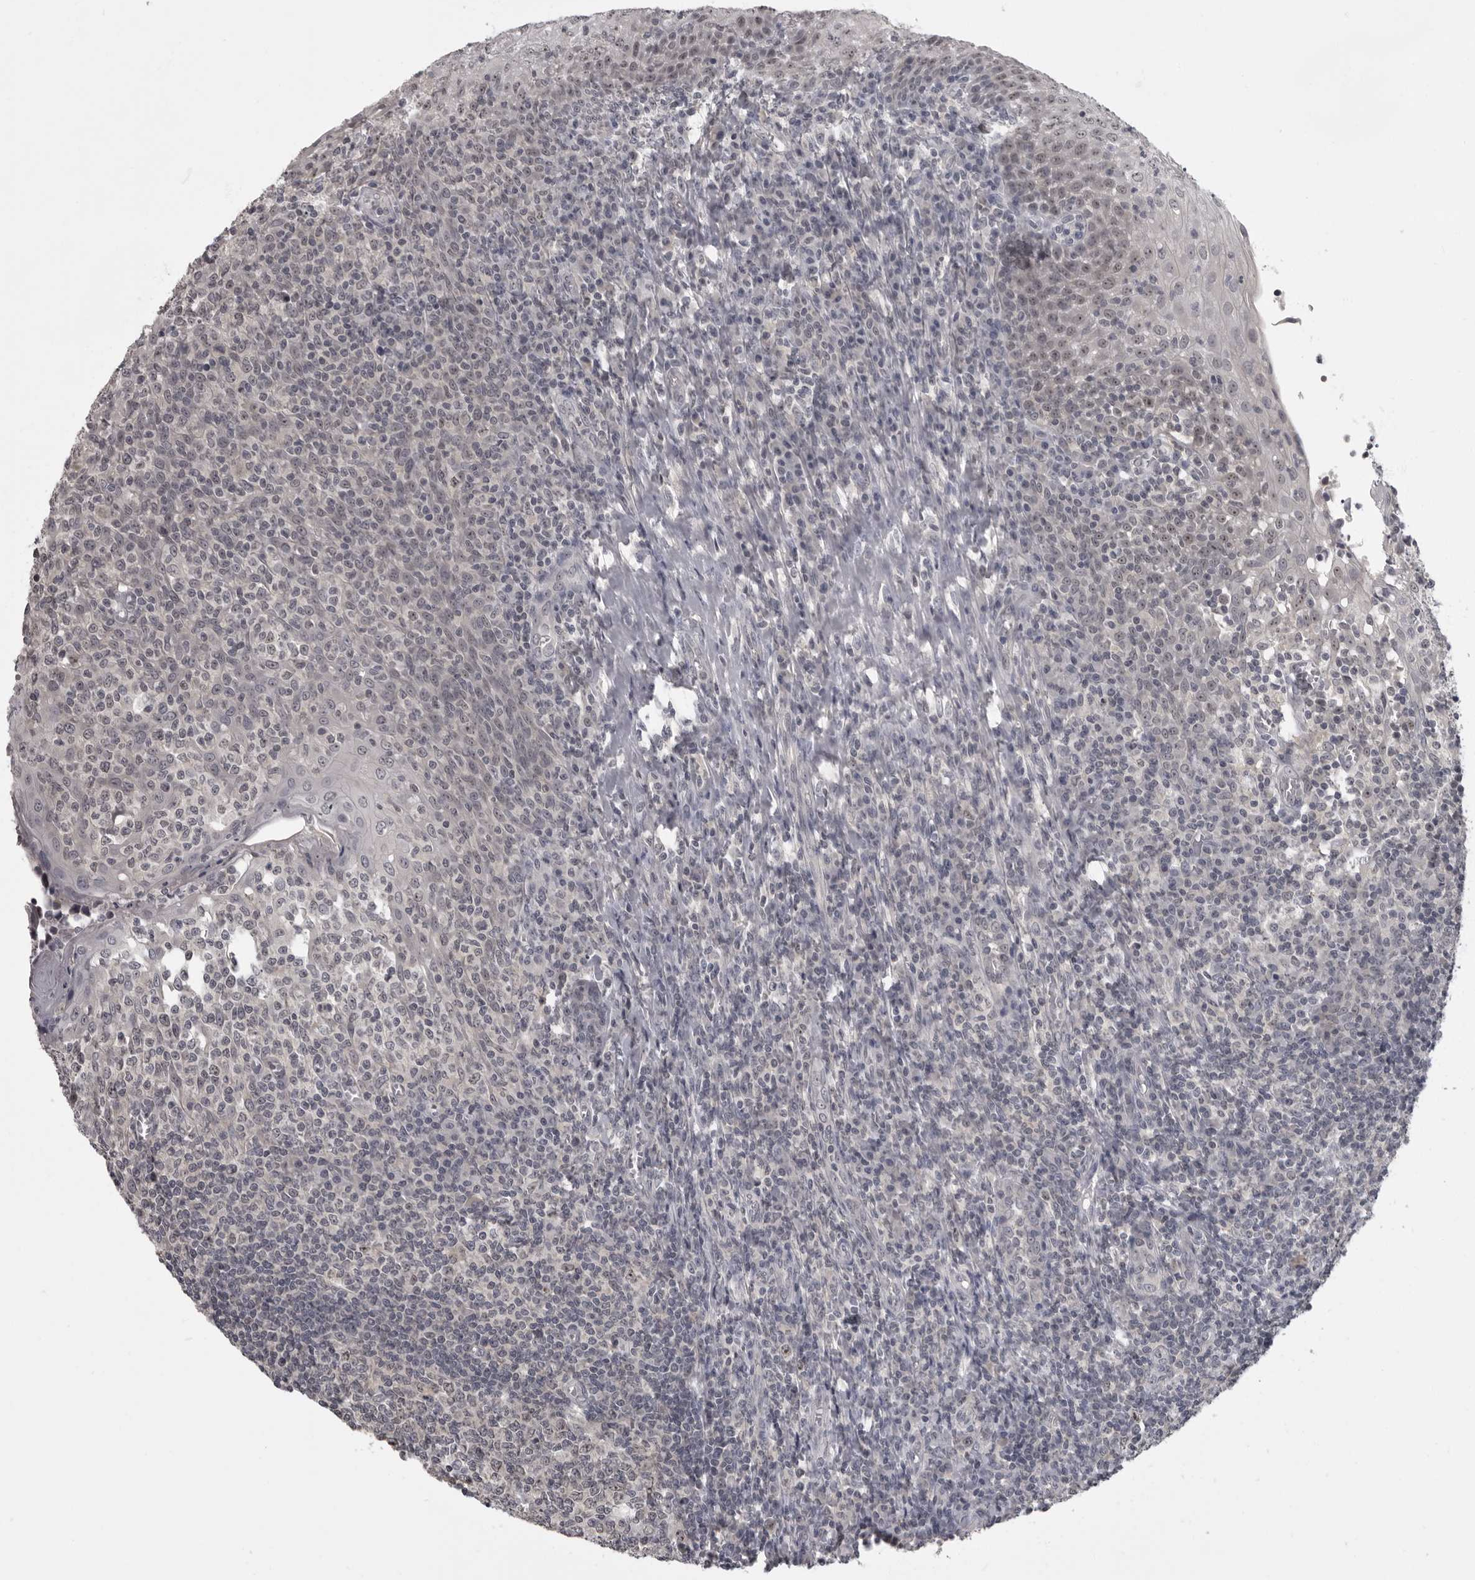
{"staining": {"intensity": "negative", "quantity": "none", "location": "none"}, "tissue": "tonsil", "cell_type": "Germinal center cells", "image_type": "normal", "snomed": [{"axis": "morphology", "description": "Normal tissue, NOS"}, {"axis": "topography", "description": "Tonsil"}], "caption": "Immunohistochemistry photomicrograph of benign human tonsil stained for a protein (brown), which displays no expression in germinal center cells. (IHC, brightfield microscopy, high magnification).", "gene": "MRTO4", "patient": {"sex": "female", "age": 19}}